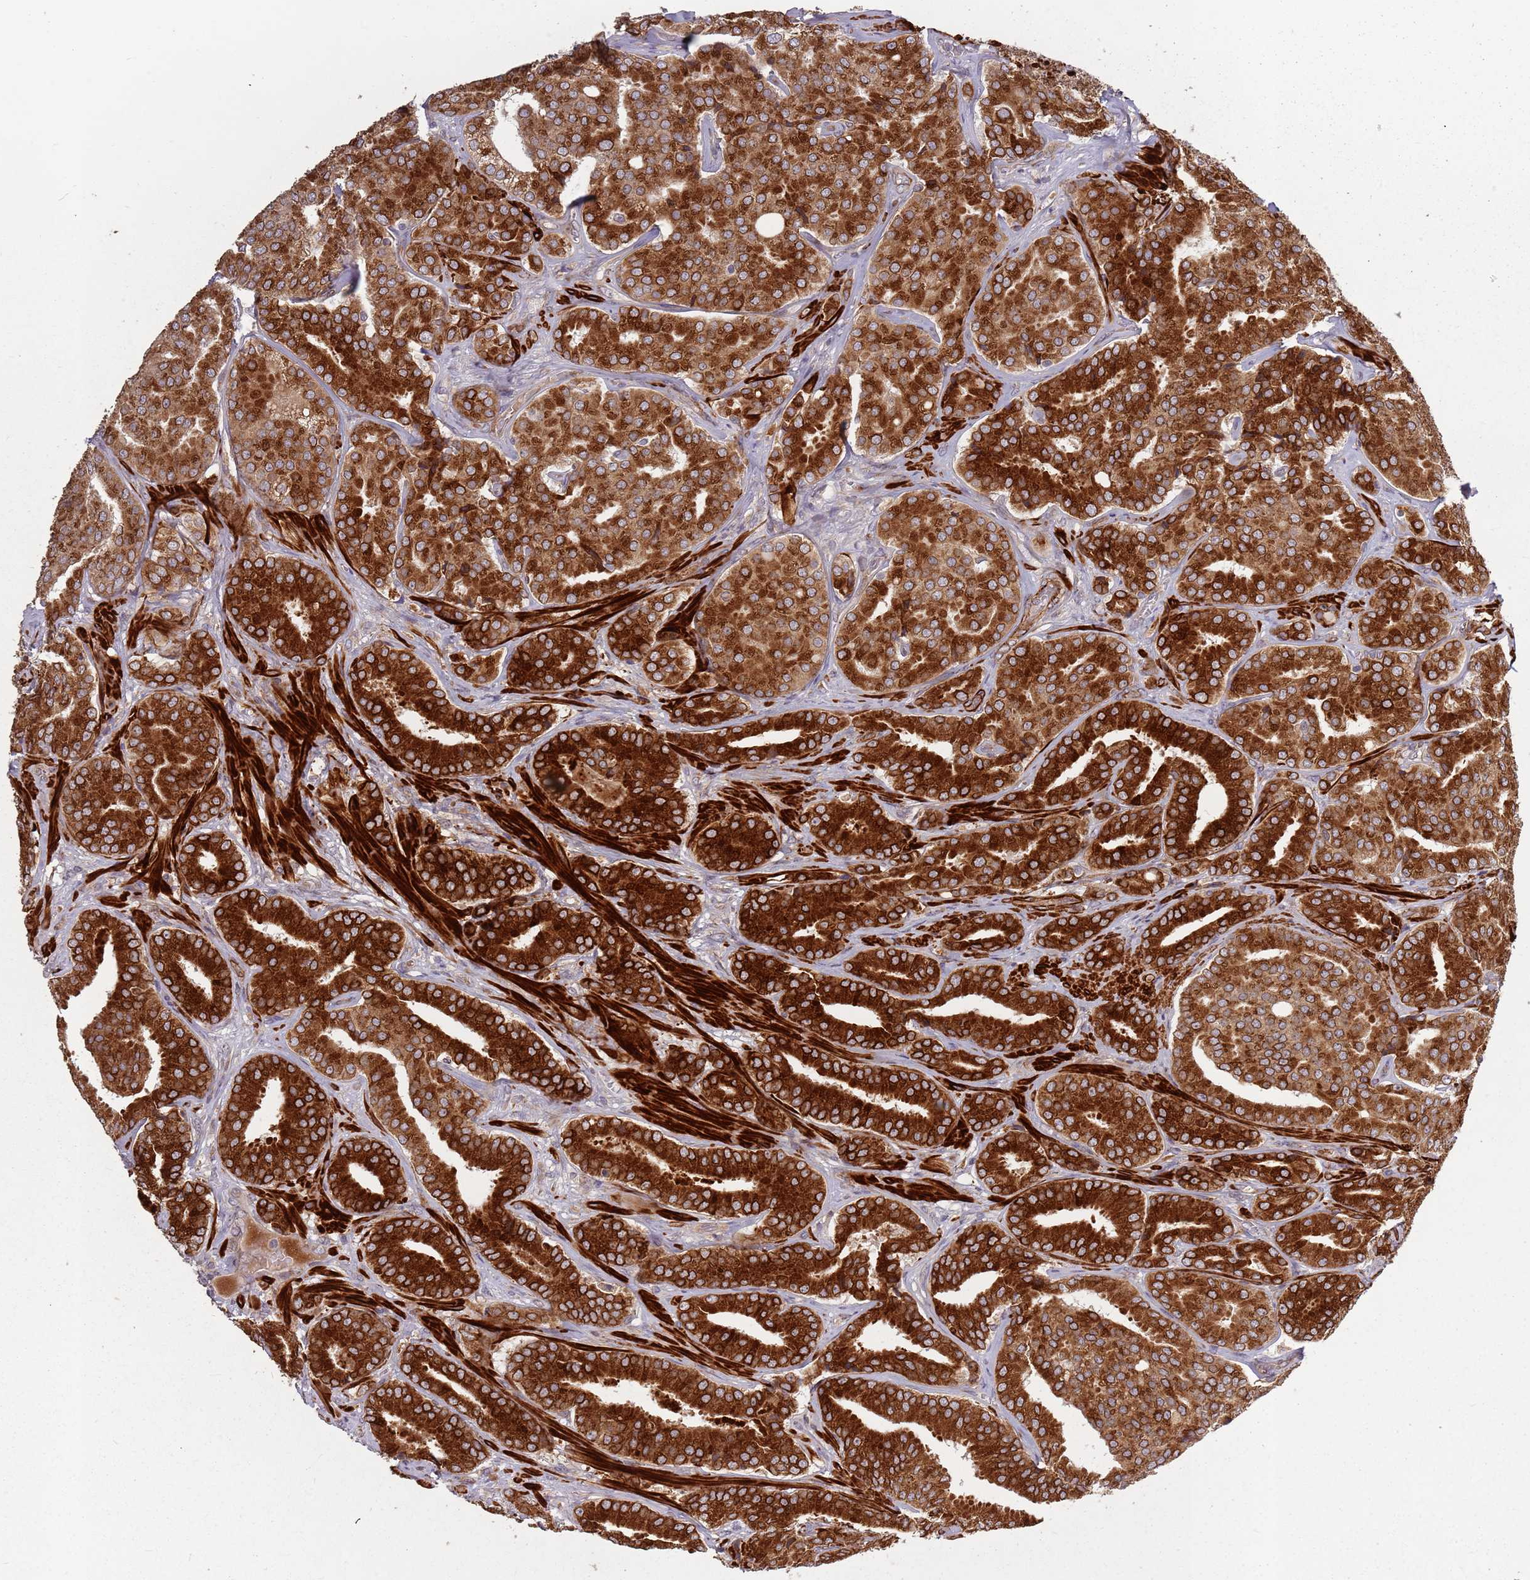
{"staining": {"intensity": "strong", "quantity": ">75%", "location": "cytoplasmic/membranous"}, "tissue": "prostate cancer", "cell_type": "Tumor cells", "image_type": "cancer", "snomed": [{"axis": "morphology", "description": "Adenocarcinoma, High grade"}, {"axis": "topography", "description": "Prostate"}], "caption": "Tumor cells display high levels of strong cytoplasmic/membranous positivity in about >75% of cells in prostate adenocarcinoma (high-grade).", "gene": "PLD6", "patient": {"sex": "male", "age": 63}}